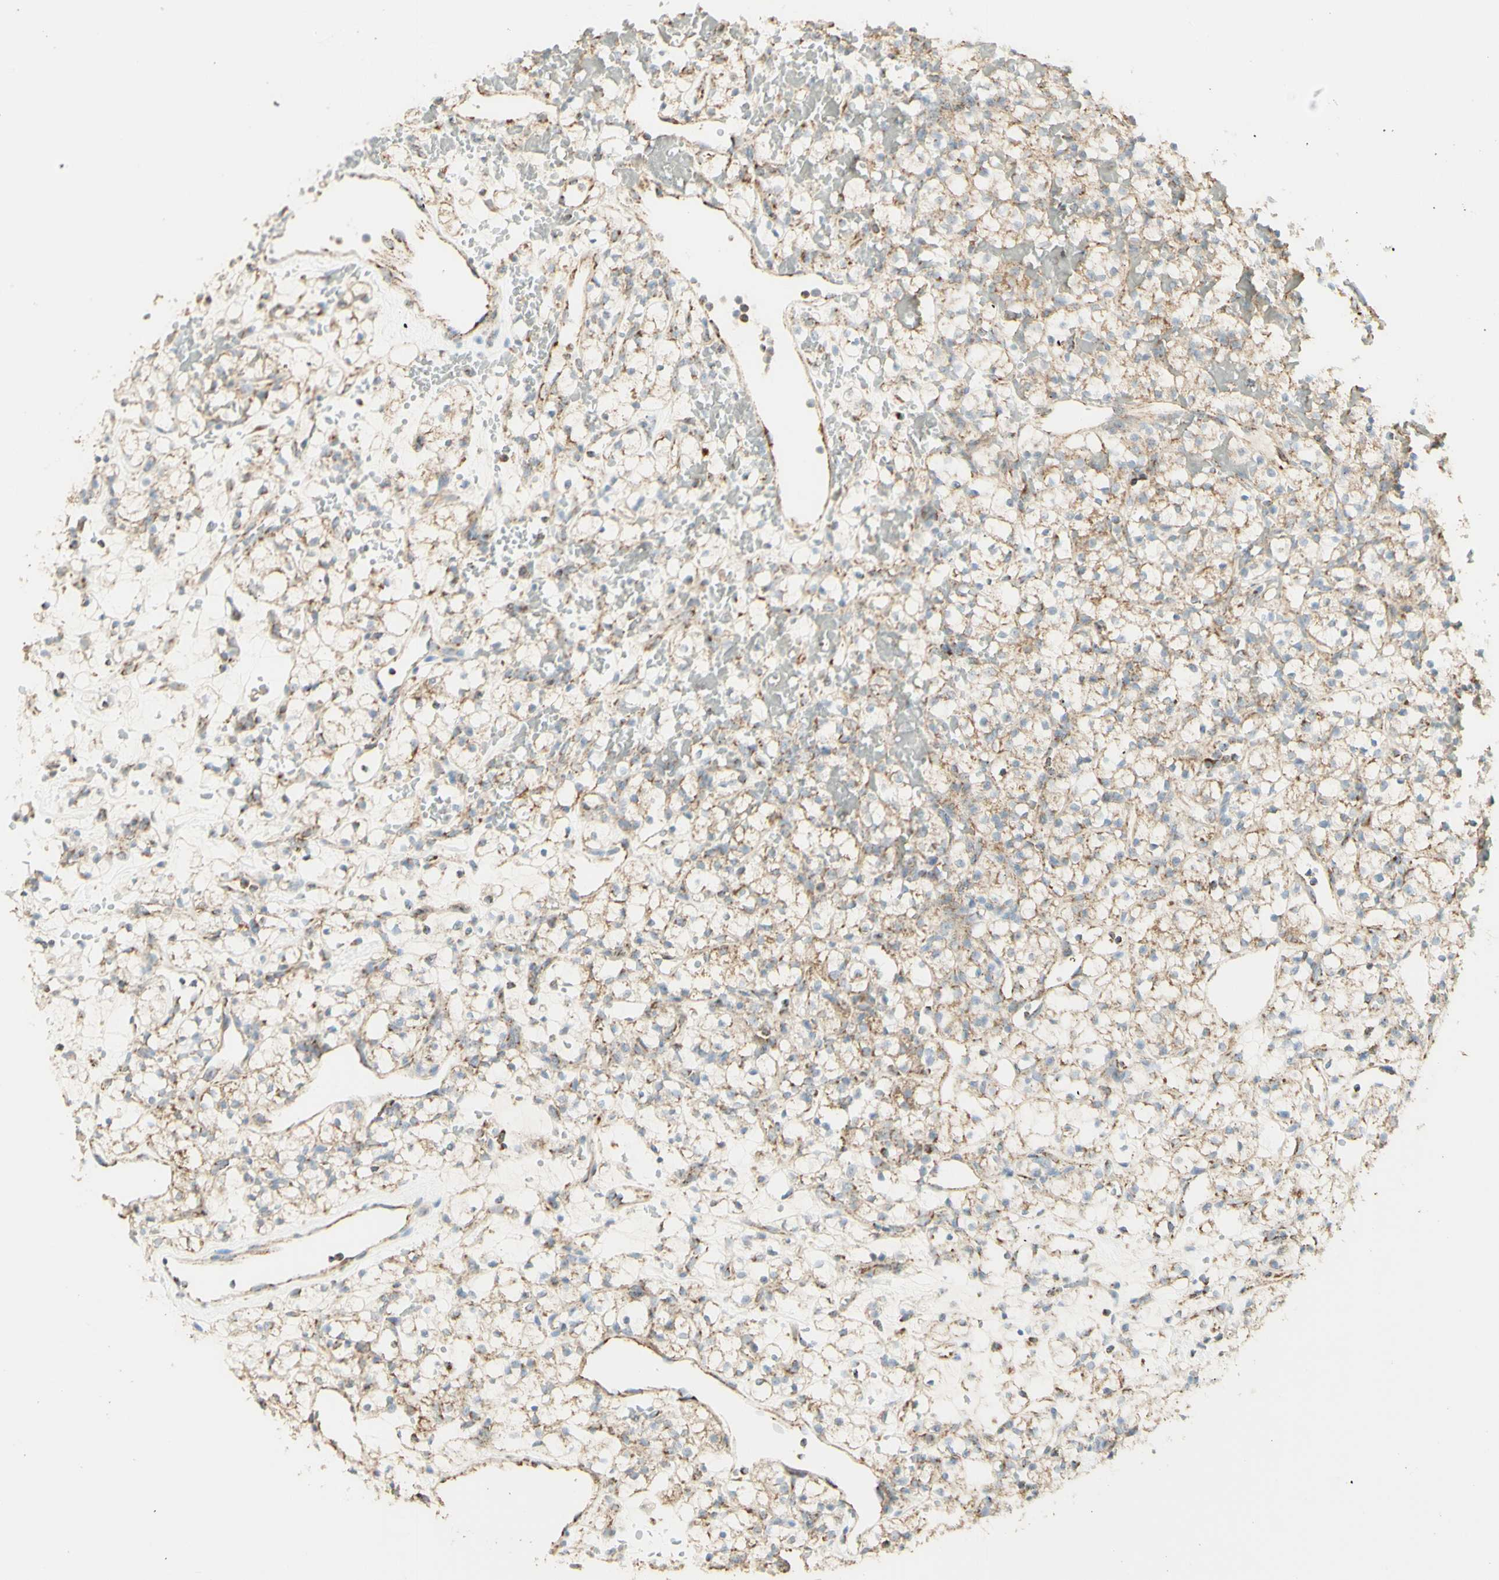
{"staining": {"intensity": "weak", "quantity": ">75%", "location": "cytoplasmic/membranous"}, "tissue": "renal cancer", "cell_type": "Tumor cells", "image_type": "cancer", "snomed": [{"axis": "morphology", "description": "Adenocarcinoma, NOS"}, {"axis": "topography", "description": "Kidney"}], "caption": "Immunohistochemistry (IHC) of renal cancer displays low levels of weak cytoplasmic/membranous positivity in about >75% of tumor cells.", "gene": "LETM1", "patient": {"sex": "female", "age": 60}}